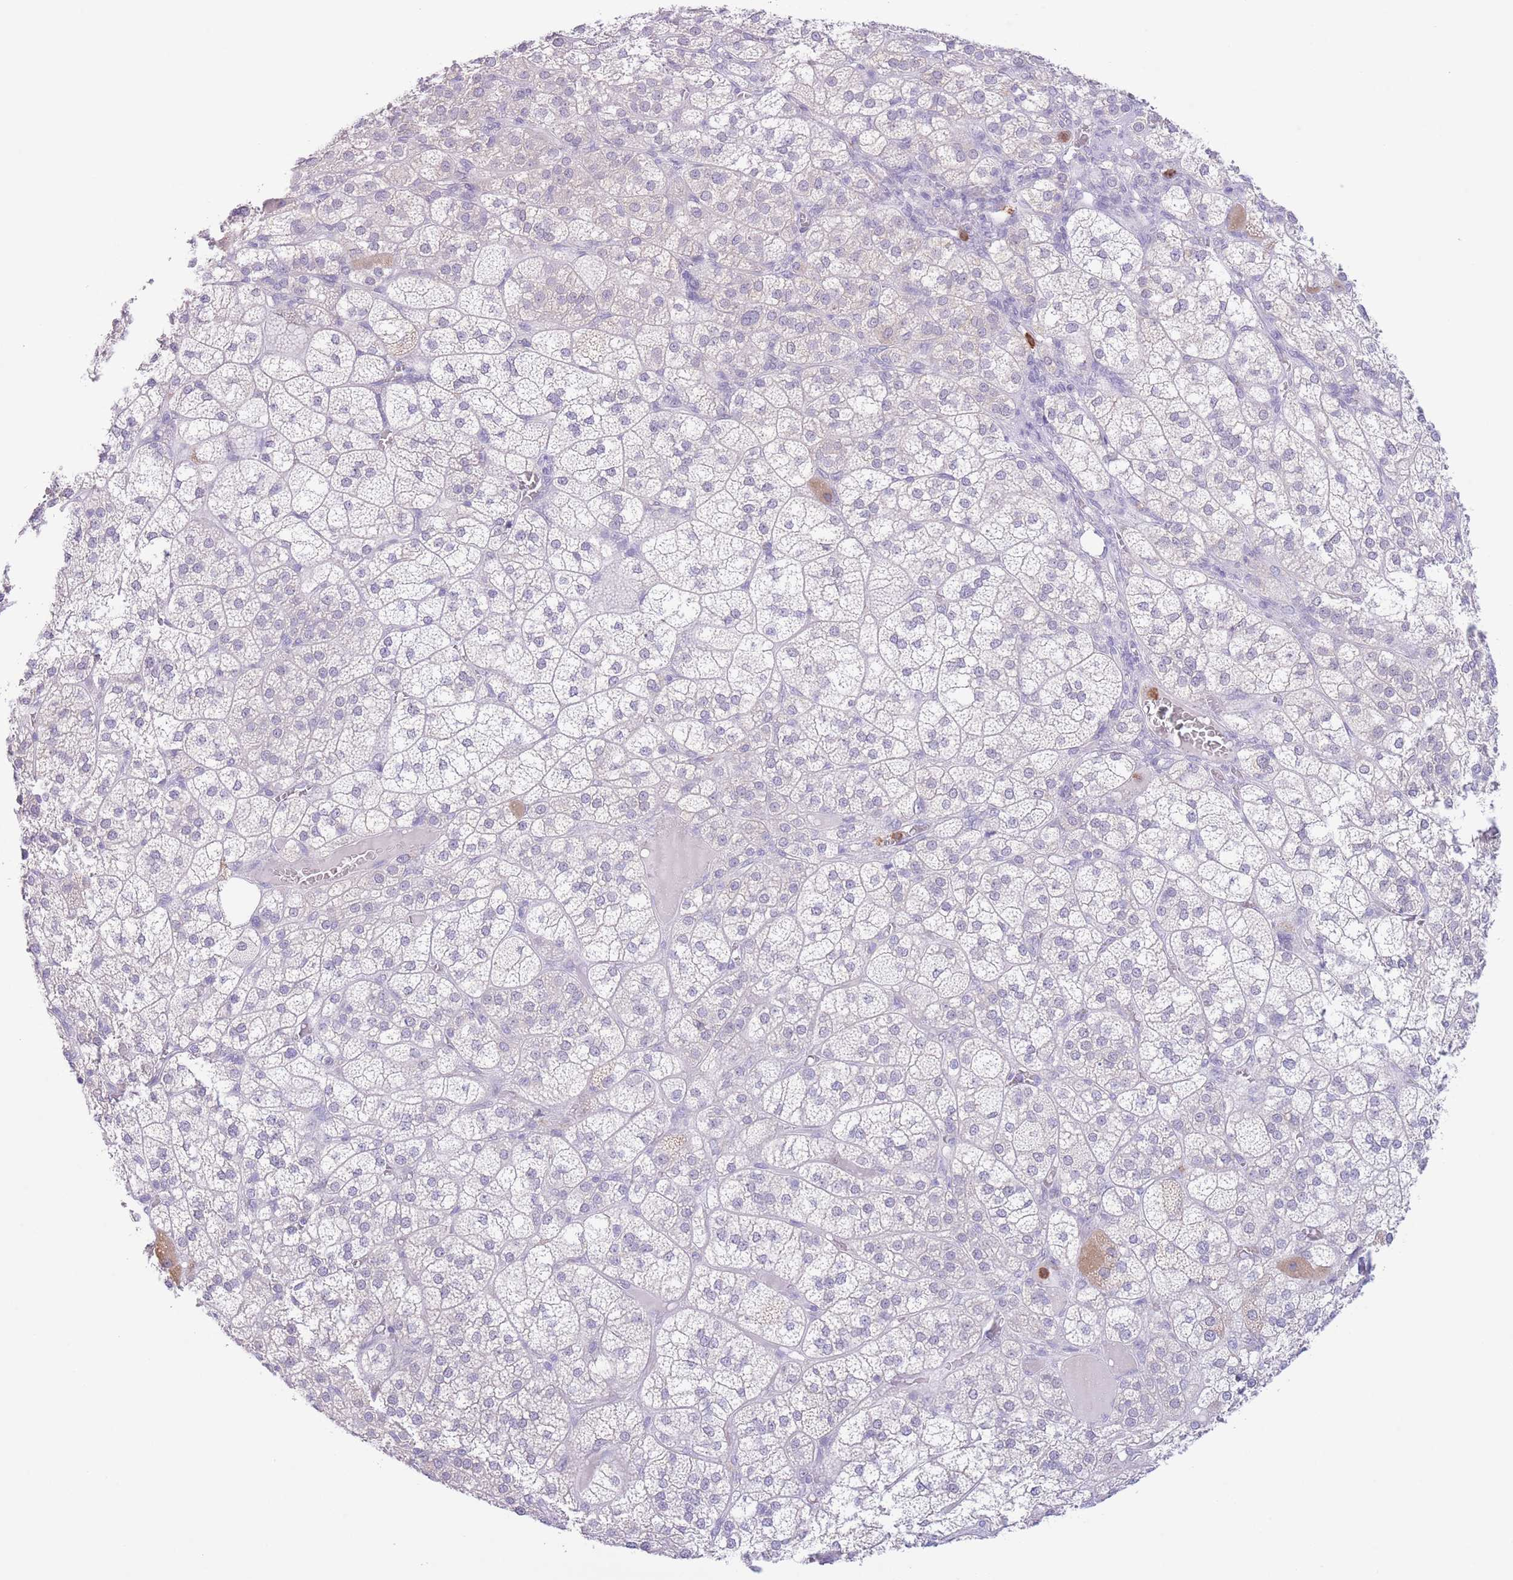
{"staining": {"intensity": "negative", "quantity": "none", "location": "none"}, "tissue": "adrenal gland", "cell_type": "Glandular cells", "image_type": "normal", "snomed": [{"axis": "morphology", "description": "Normal tissue, NOS"}, {"axis": "topography", "description": "Adrenal gland"}], "caption": "Glandular cells are negative for brown protein staining in unremarkable adrenal gland. The staining was performed using DAB to visualize the protein expression in brown, while the nuclei were stained in blue with hematoxylin (Magnification: 20x).", "gene": "LCLAT1", "patient": {"sex": "female", "age": 60}}